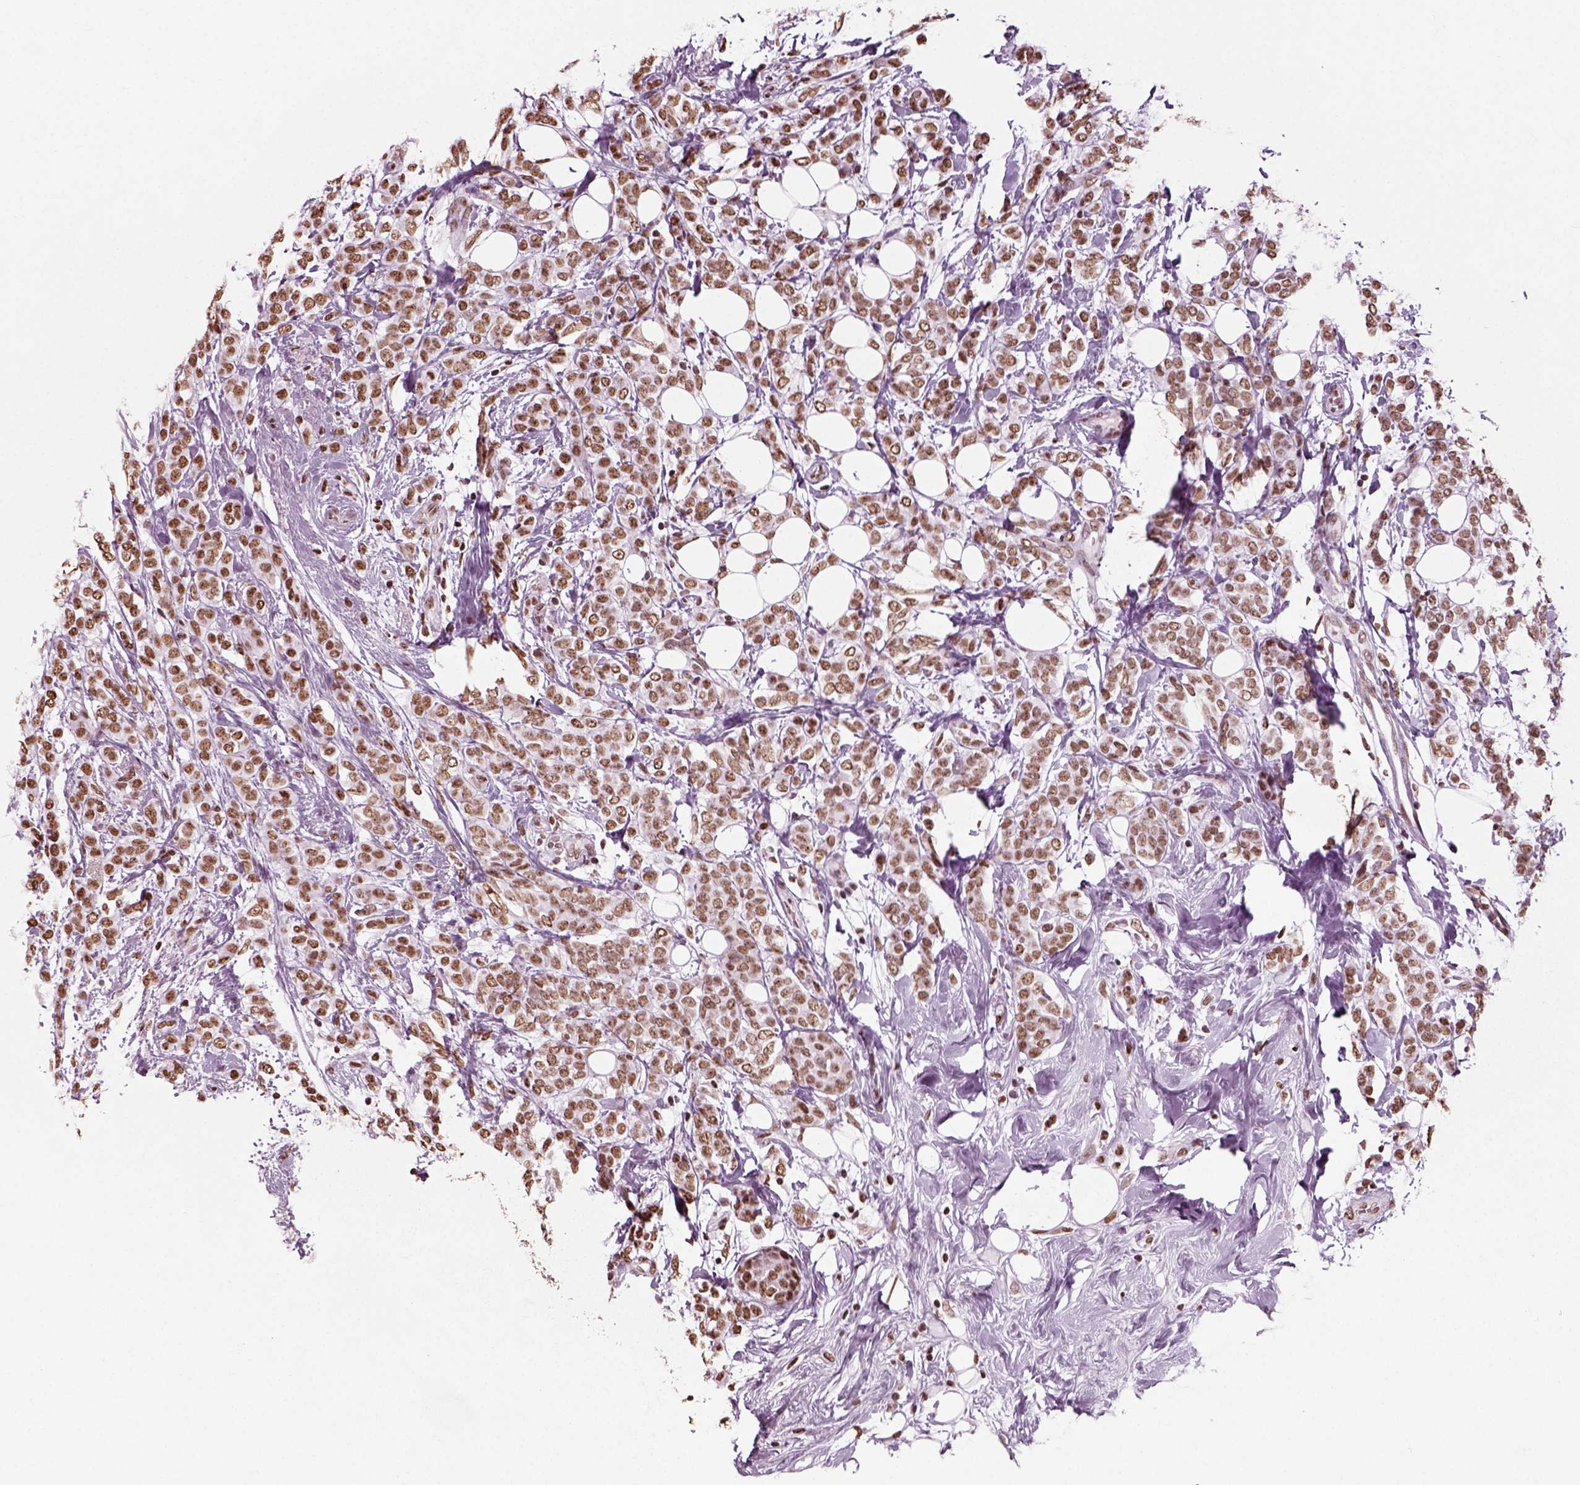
{"staining": {"intensity": "moderate", "quantity": ">75%", "location": "nuclear"}, "tissue": "breast cancer", "cell_type": "Tumor cells", "image_type": "cancer", "snomed": [{"axis": "morphology", "description": "Lobular carcinoma"}, {"axis": "topography", "description": "Breast"}], "caption": "Tumor cells display medium levels of moderate nuclear positivity in approximately >75% of cells in human breast cancer.", "gene": "POLR1H", "patient": {"sex": "female", "age": 49}}